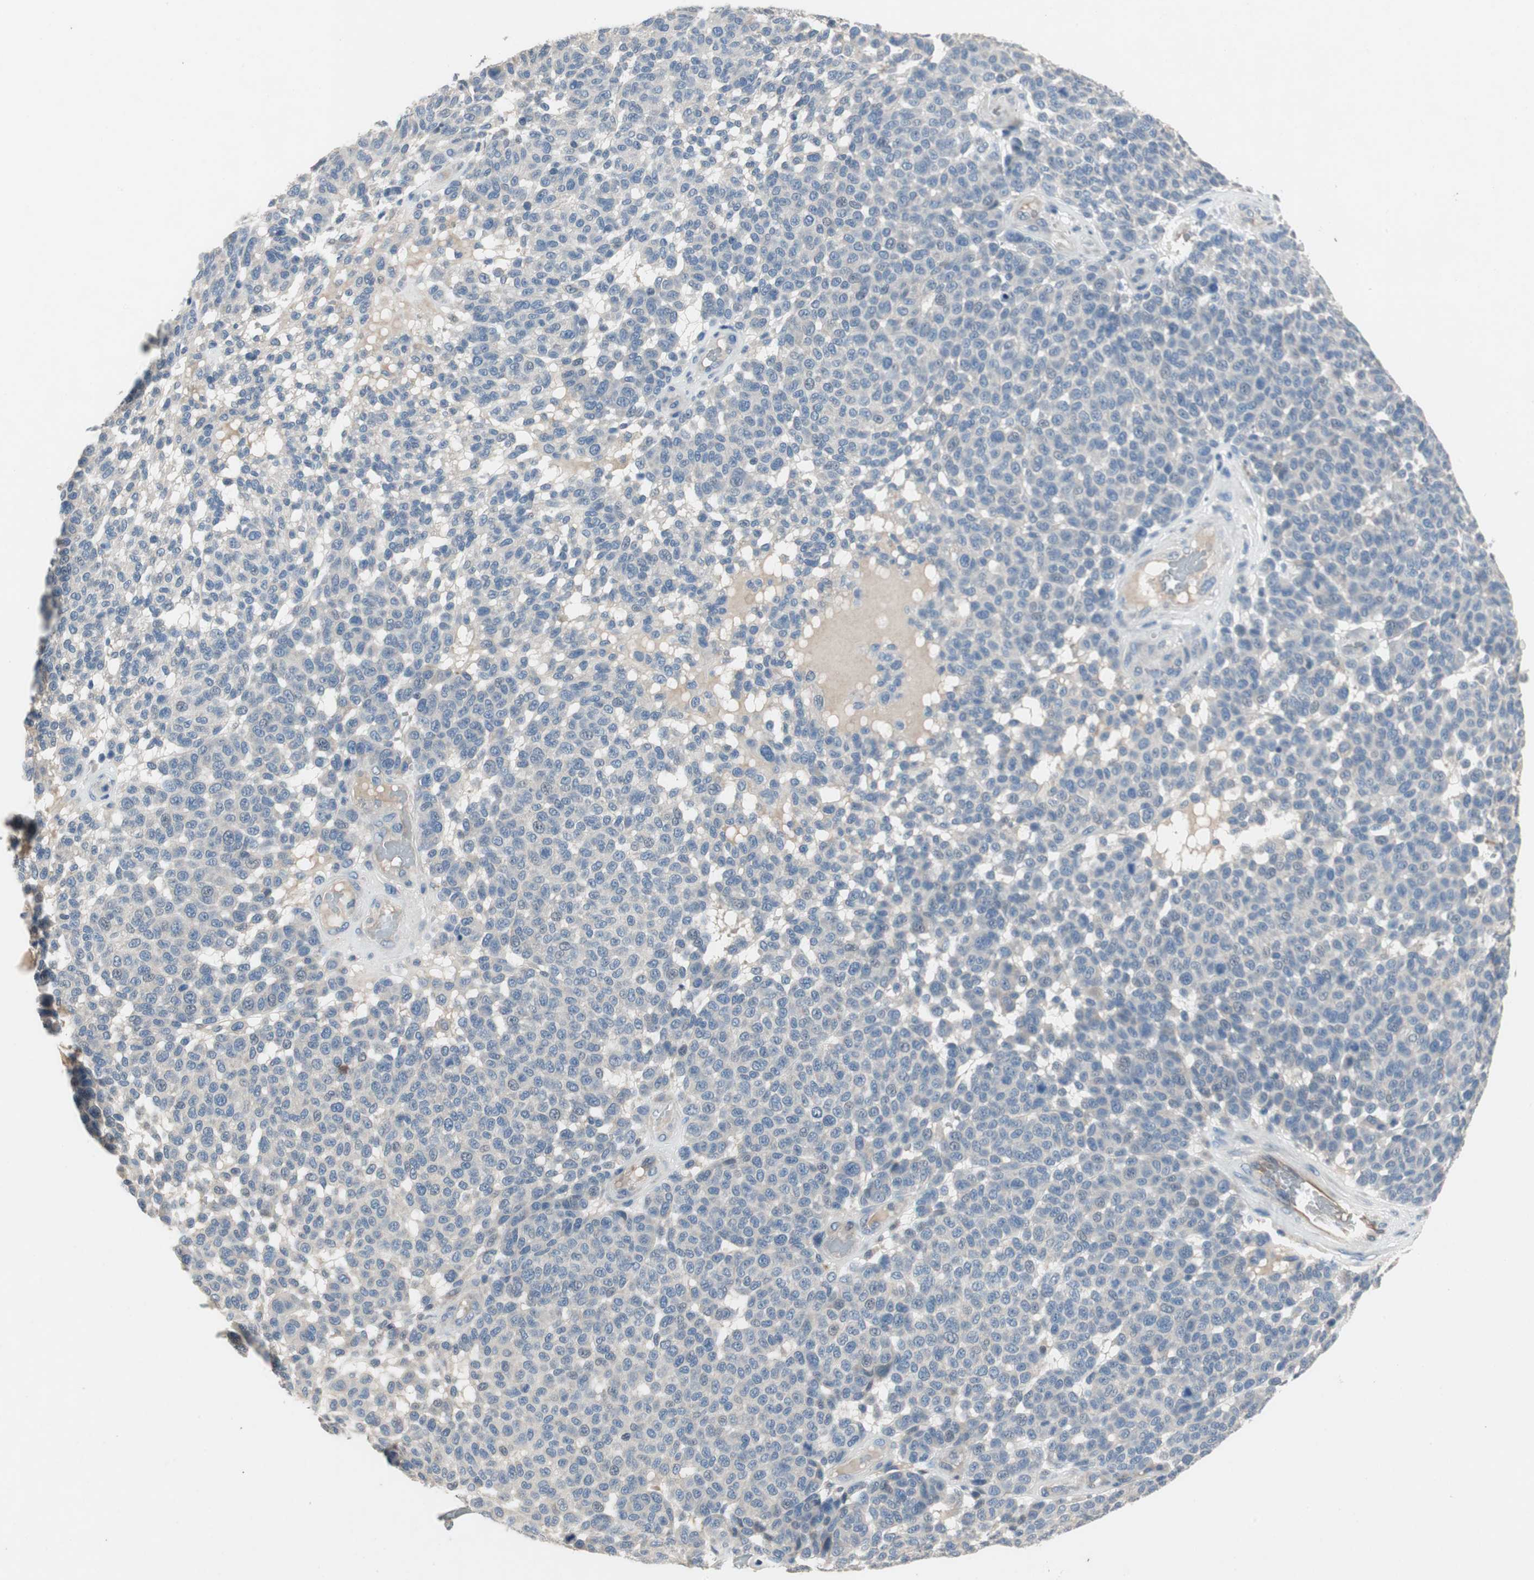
{"staining": {"intensity": "negative", "quantity": "none", "location": "none"}, "tissue": "melanoma", "cell_type": "Tumor cells", "image_type": "cancer", "snomed": [{"axis": "morphology", "description": "Malignant melanoma, NOS"}, {"axis": "topography", "description": "Skin"}], "caption": "Histopathology image shows no protein expression in tumor cells of malignant melanoma tissue.", "gene": "ALPL", "patient": {"sex": "male", "age": 59}}